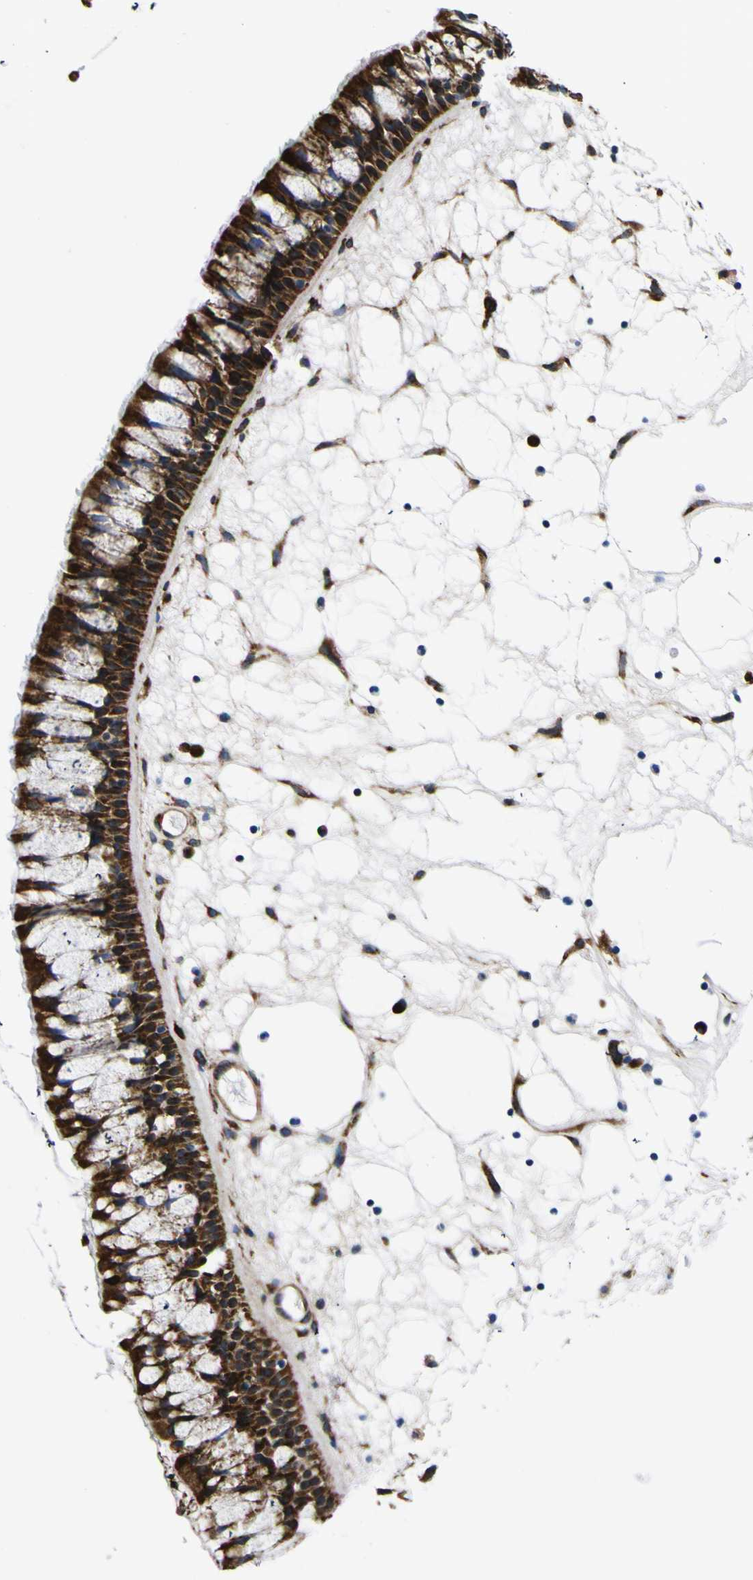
{"staining": {"intensity": "strong", "quantity": ">75%", "location": "cytoplasmic/membranous"}, "tissue": "nasopharynx", "cell_type": "Respiratory epithelial cells", "image_type": "normal", "snomed": [{"axis": "morphology", "description": "Normal tissue, NOS"}, {"axis": "morphology", "description": "Inflammation, NOS"}, {"axis": "topography", "description": "Nasopharynx"}], "caption": "Protein staining of benign nasopharynx shows strong cytoplasmic/membranous positivity in about >75% of respiratory epithelial cells.", "gene": "SCD", "patient": {"sex": "male", "age": 48}}